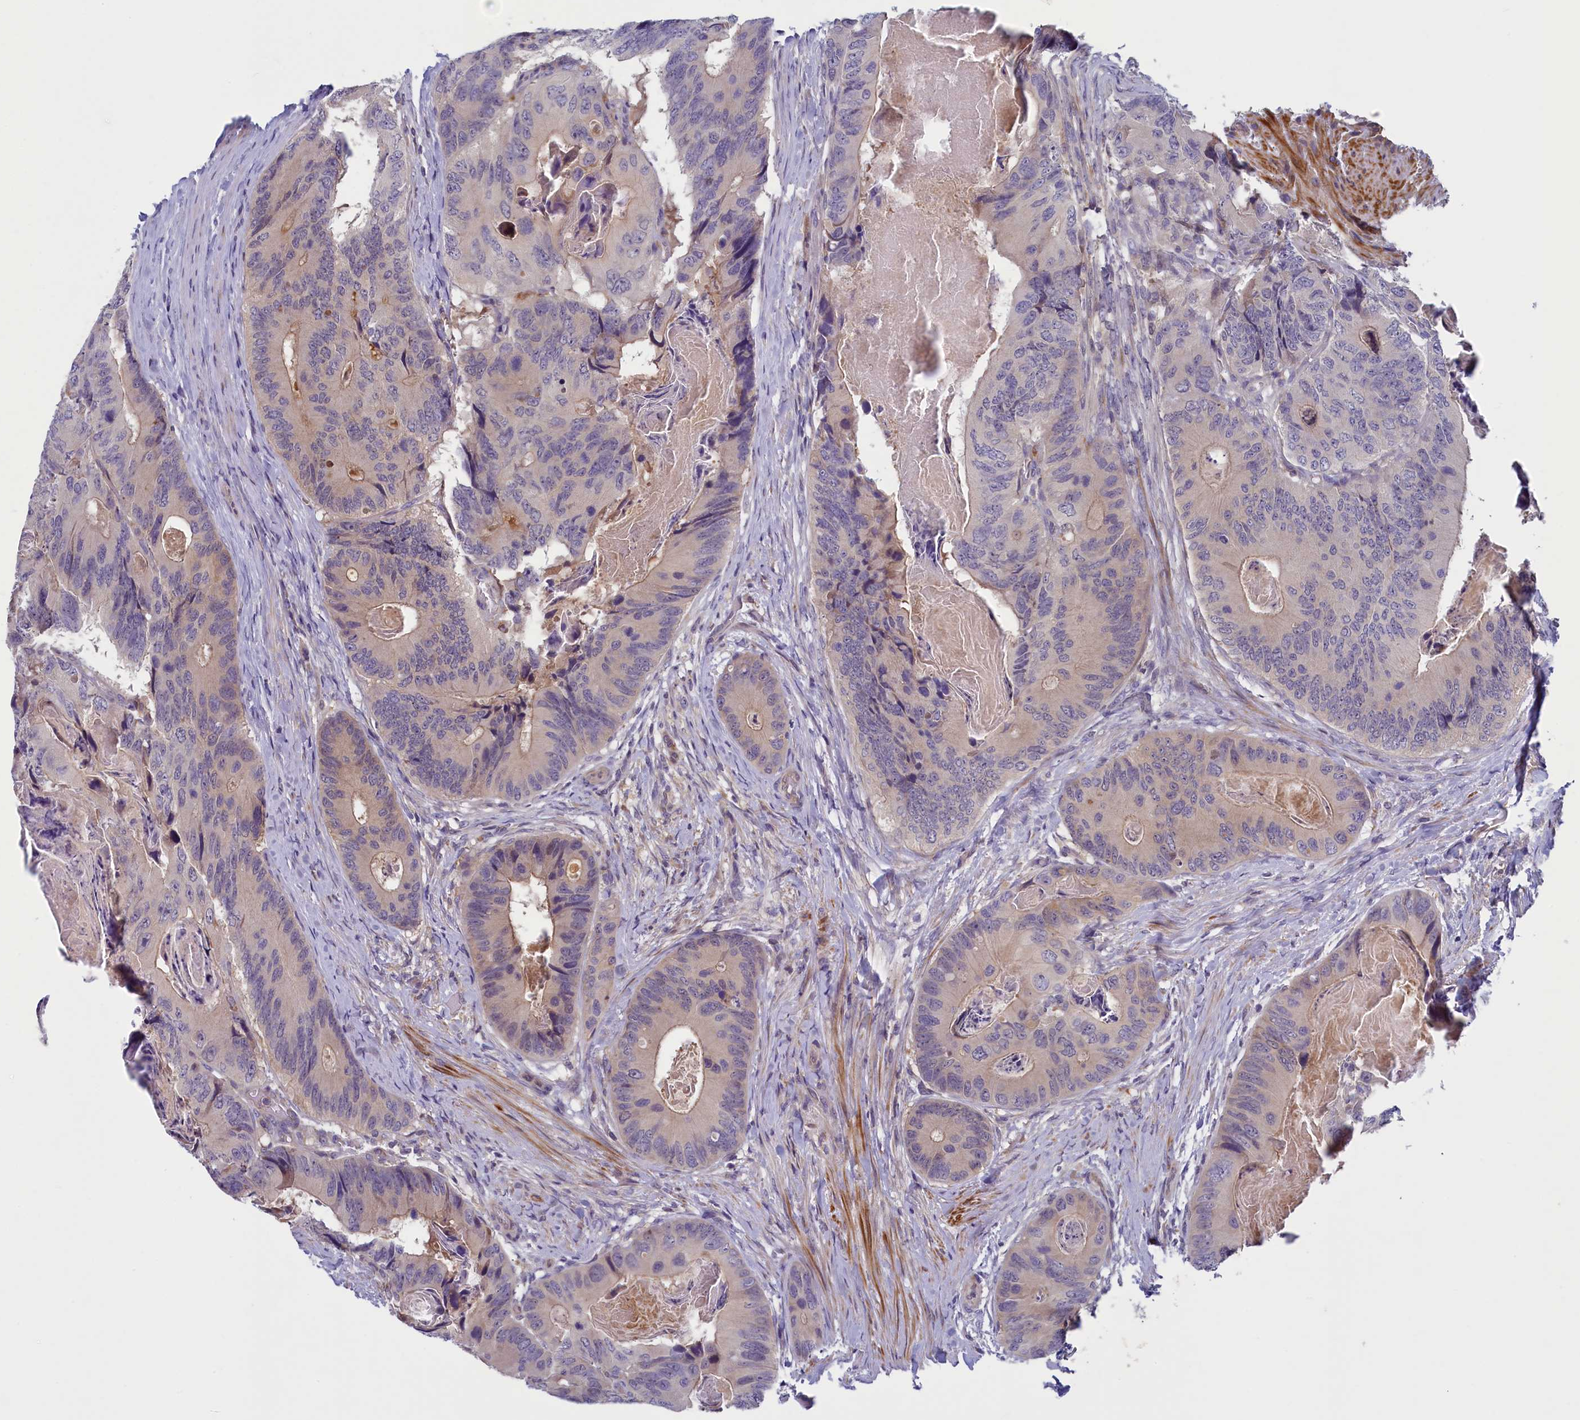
{"staining": {"intensity": "weak", "quantity": "25%-75%", "location": "cytoplasmic/membranous"}, "tissue": "colorectal cancer", "cell_type": "Tumor cells", "image_type": "cancer", "snomed": [{"axis": "morphology", "description": "Adenocarcinoma, NOS"}, {"axis": "topography", "description": "Colon"}], "caption": "DAB (3,3'-diaminobenzidine) immunohistochemical staining of human colorectal cancer exhibits weak cytoplasmic/membranous protein staining in approximately 25%-75% of tumor cells. Using DAB (brown) and hematoxylin (blue) stains, captured at high magnification using brightfield microscopy.", "gene": "NUBP1", "patient": {"sex": "male", "age": 84}}